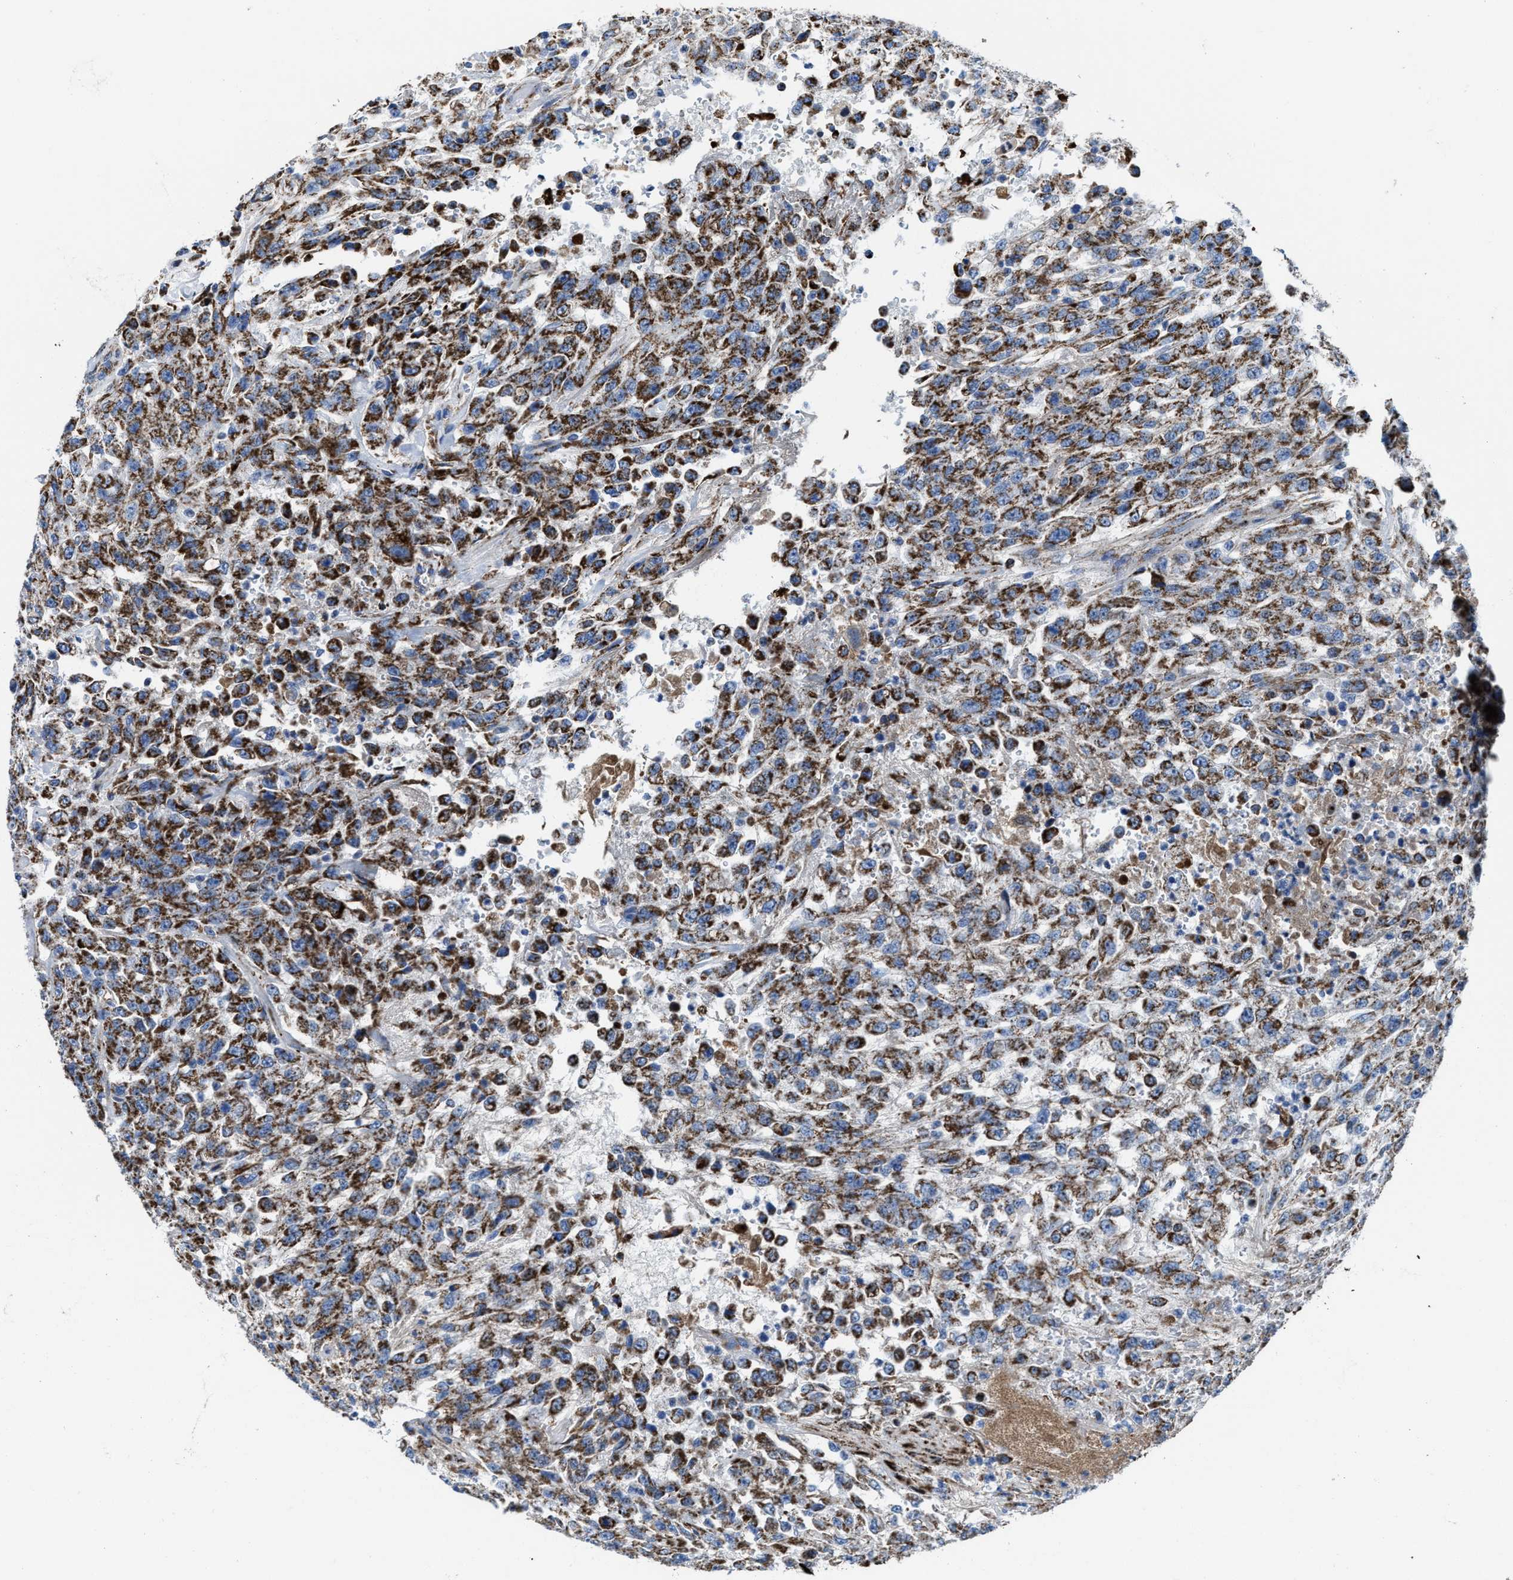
{"staining": {"intensity": "strong", "quantity": ">75%", "location": "cytoplasmic/membranous"}, "tissue": "urothelial cancer", "cell_type": "Tumor cells", "image_type": "cancer", "snomed": [{"axis": "morphology", "description": "Urothelial carcinoma, High grade"}, {"axis": "topography", "description": "Urinary bladder"}], "caption": "Urothelial carcinoma (high-grade) was stained to show a protein in brown. There is high levels of strong cytoplasmic/membranous expression in about >75% of tumor cells. (DAB IHC with brightfield microscopy, high magnification).", "gene": "ALDH1B1", "patient": {"sex": "male", "age": 46}}